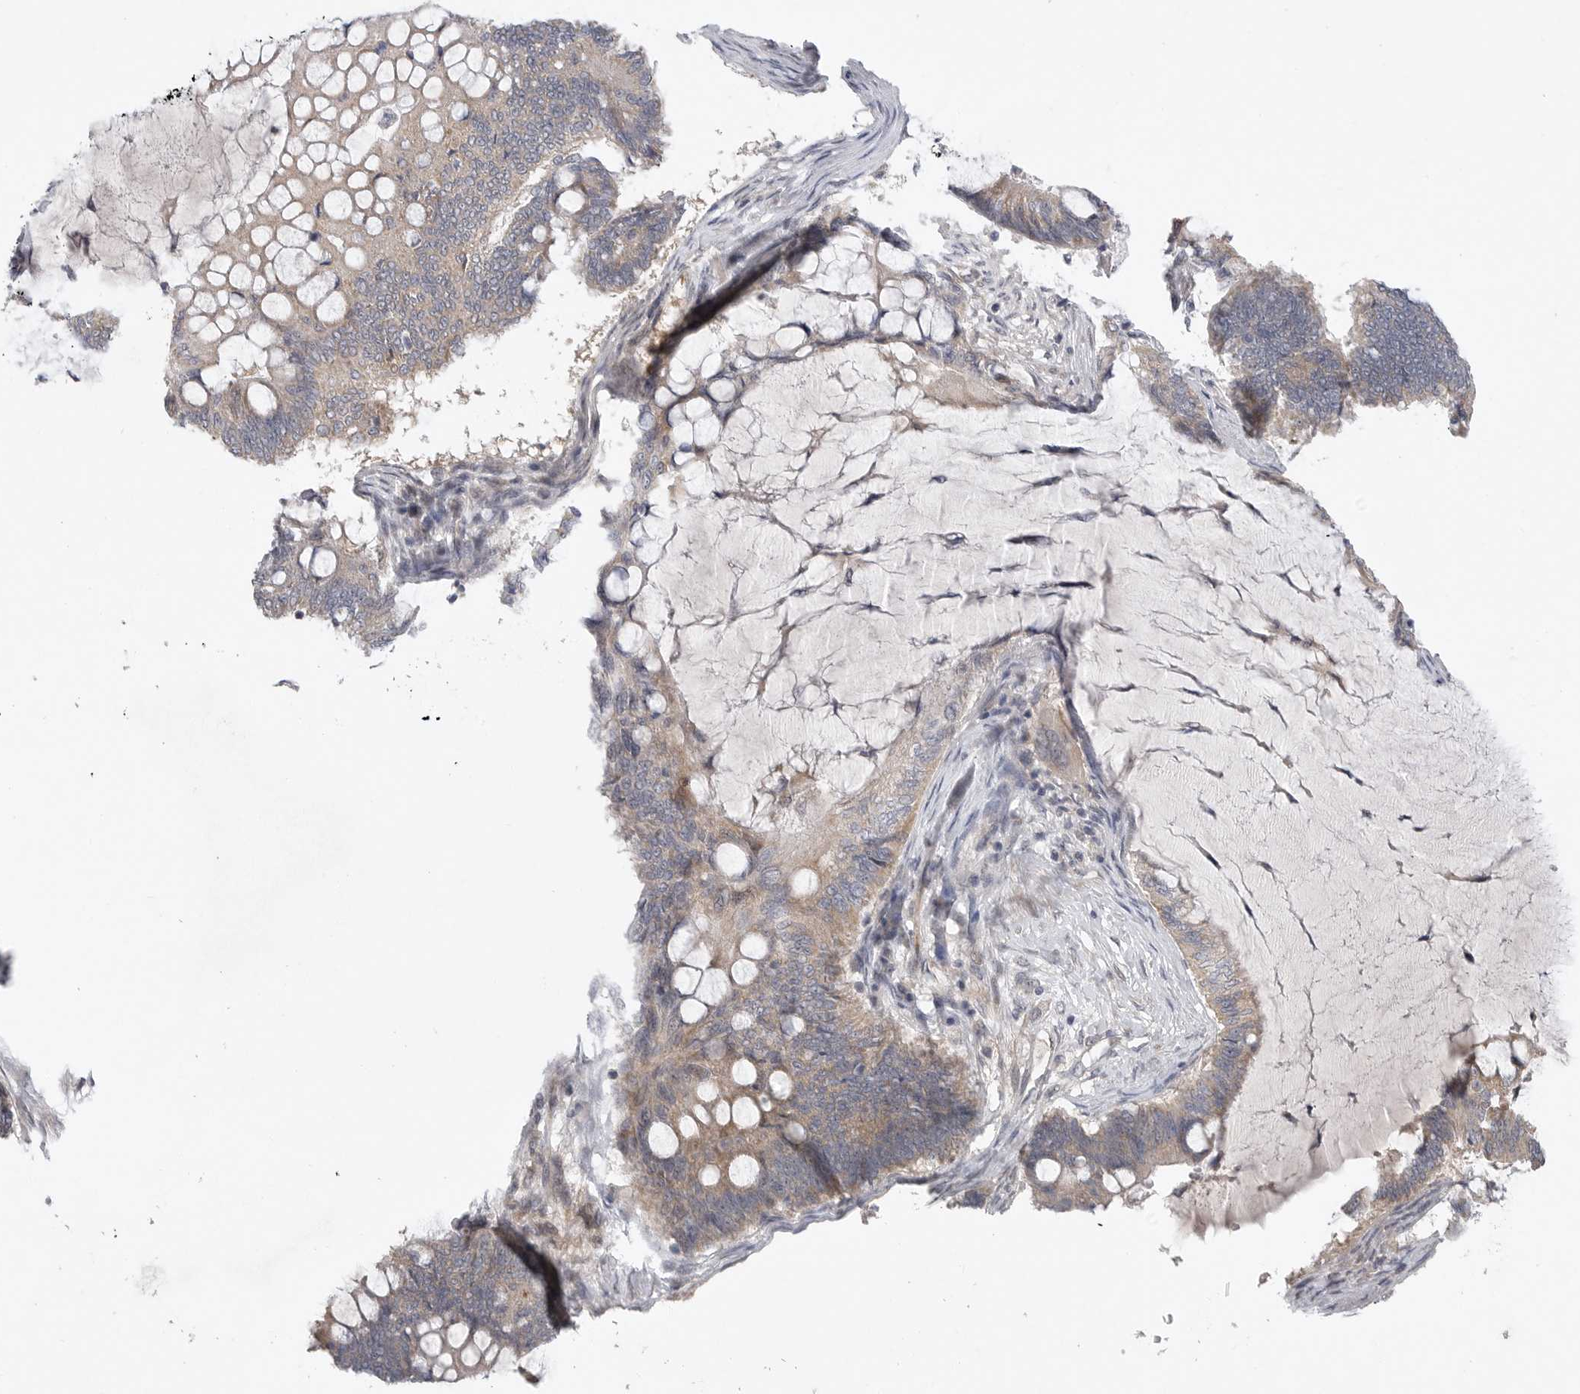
{"staining": {"intensity": "weak", "quantity": ">75%", "location": "cytoplasmic/membranous"}, "tissue": "ovarian cancer", "cell_type": "Tumor cells", "image_type": "cancer", "snomed": [{"axis": "morphology", "description": "Cystadenocarcinoma, mucinous, NOS"}, {"axis": "topography", "description": "Ovary"}], "caption": "DAB immunohistochemical staining of human ovarian cancer (mucinous cystadenocarcinoma) exhibits weak cytoplasmic/membranous protein staining in approximately >75% of tumor cells. The staining was performed using DAB to visualize the protein expression in brown, while the nuclei were stained in blue with hematoxylin (Magnification: 20x).", "gene": "FBXO43", "patient": {"sex": "female", "age": 61}}